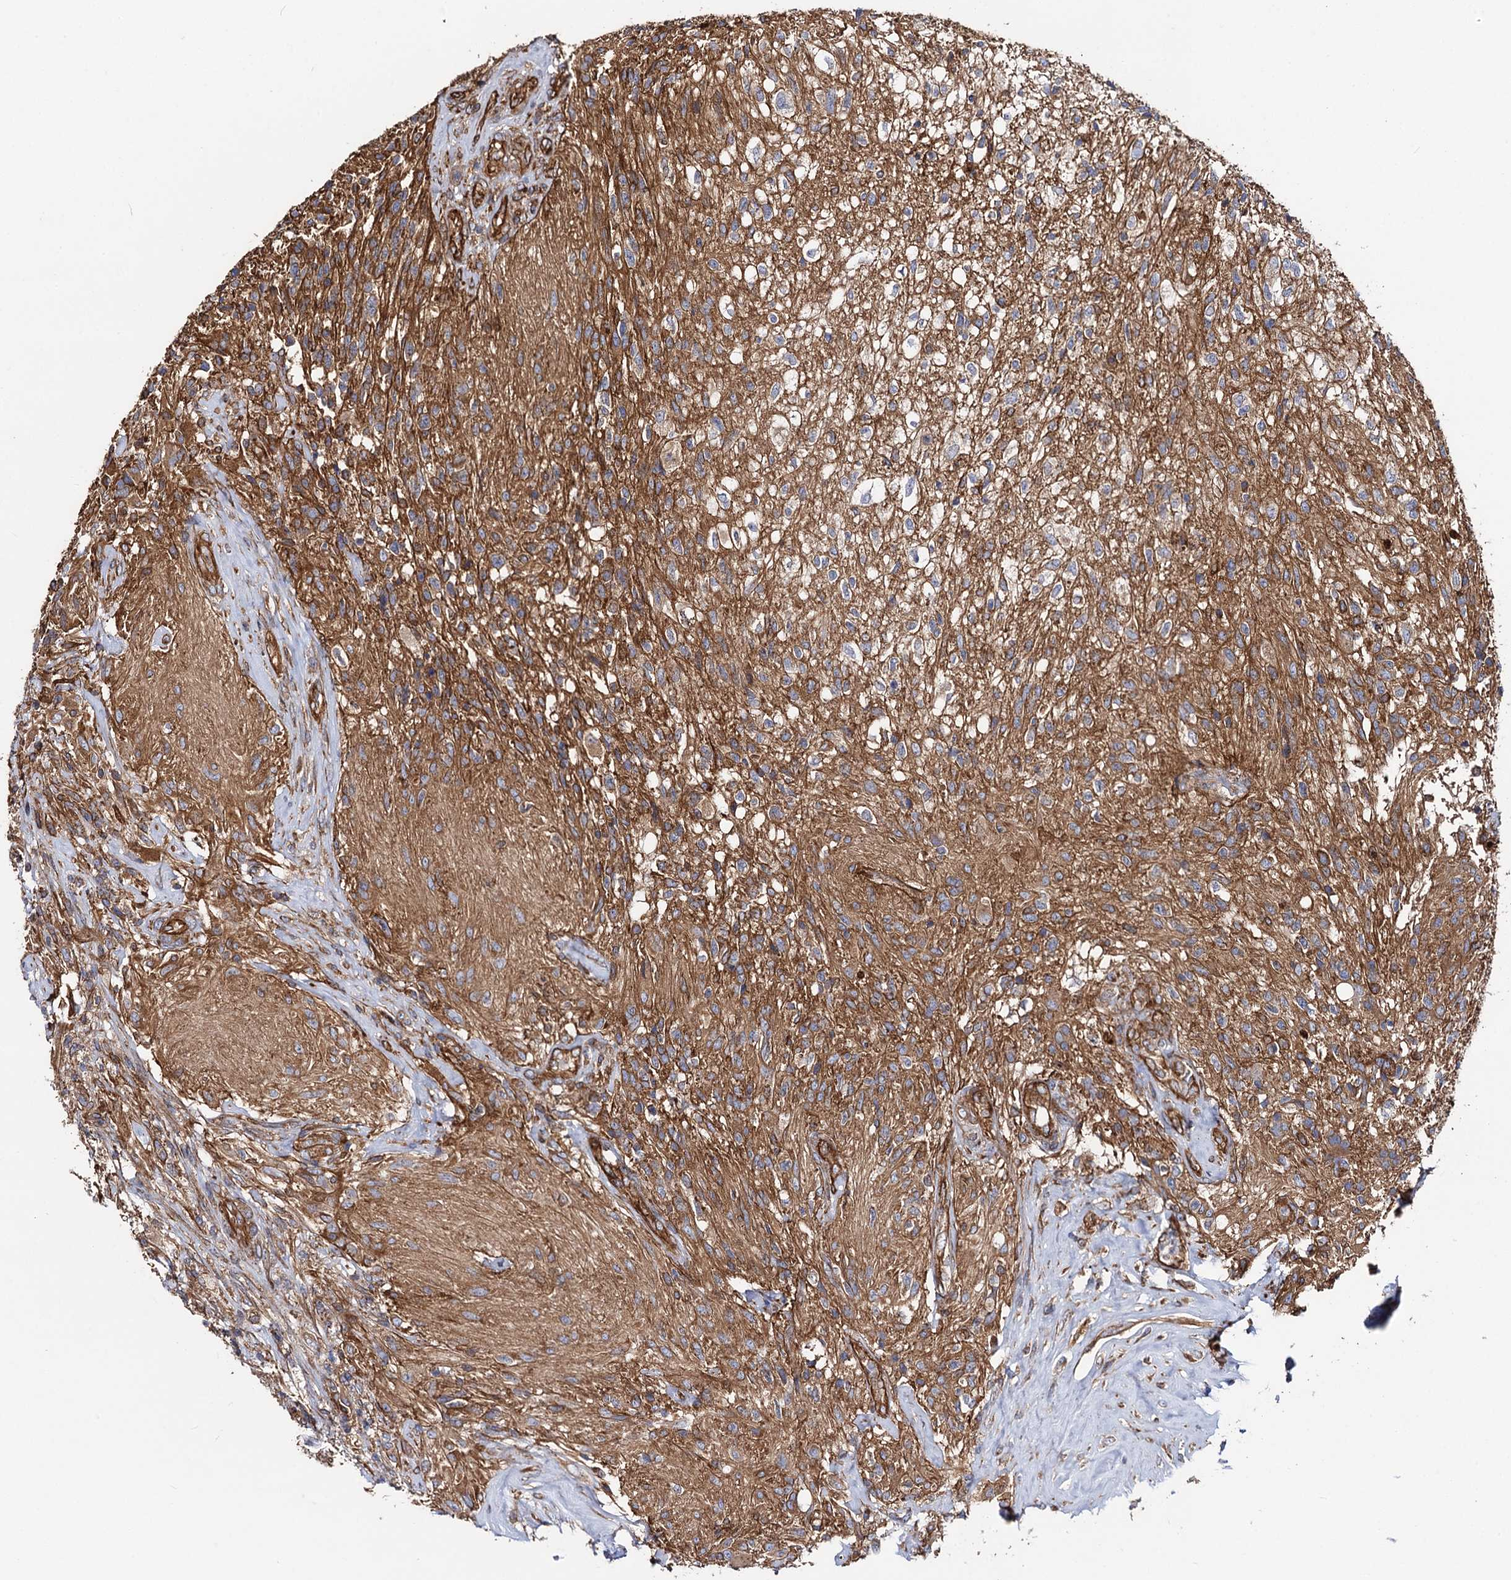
{"staining": {"intensity": "moderate", "quantity": ">75%", "location": "cytoplasmic/membranous"}, "tissue": "glioma", "cell_type": "Tumor cells", "image_type": "cancer", "snomed": [{"axis": "morphology", "description": "Glioma, malignant, High grade"}, {"axis": "topography", "description": "Brain"}], "caption": "DAB (3,3'-diaminobenzidine) immunohistochemical staining of glioma demonstrates moderate cytoplasmic/membranous protein expression in approximately >75% of tumor cells.", "gene": "CIP2A", "patient": {"sex": "male", "age": 56}}